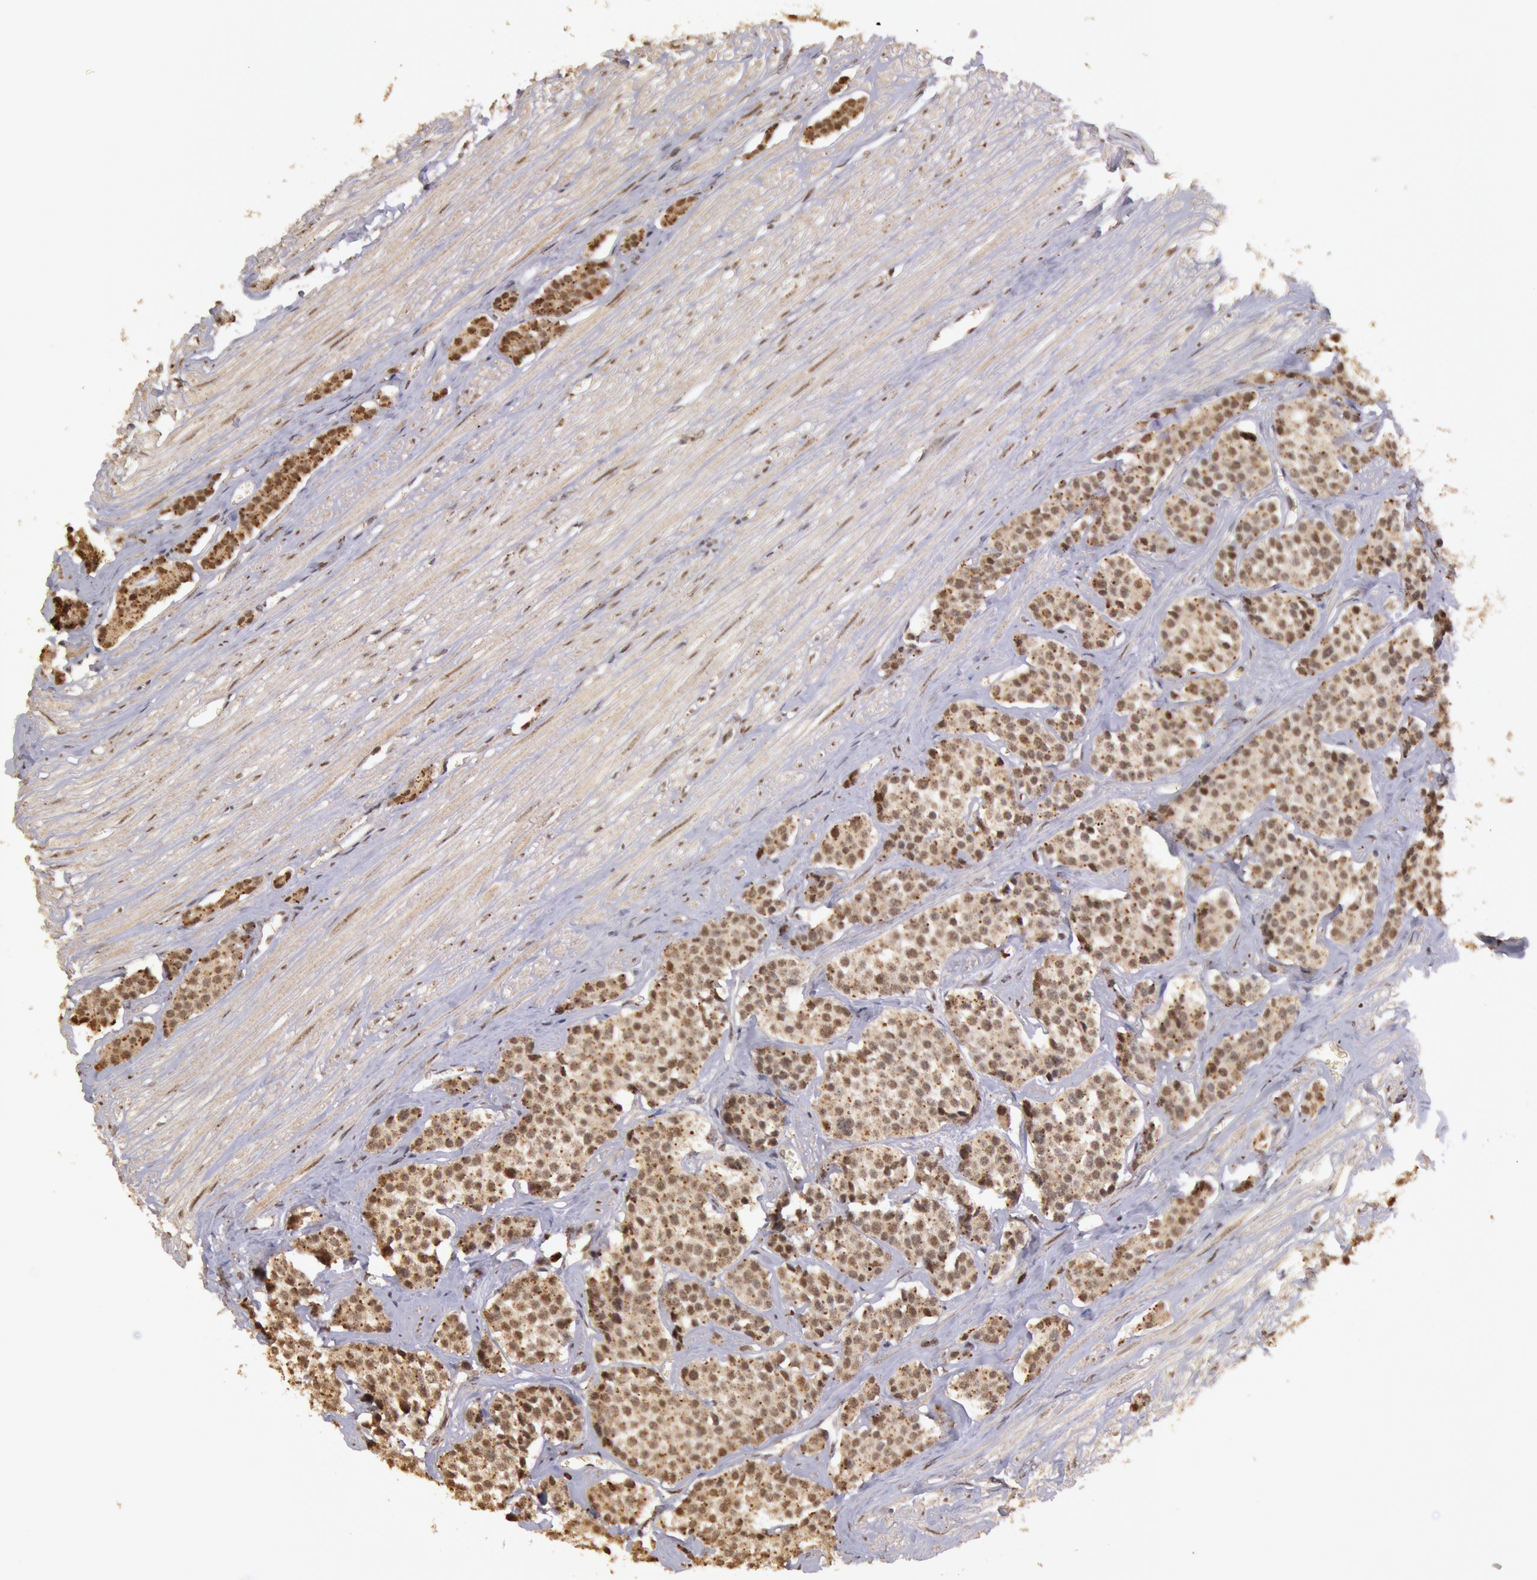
{"staining": {"intensity": "moderate", "quantity": ">75%", "location": "nuclear"}, "tissue": "carcinoid", "cell_type": "Tumor cells", "image_type": "cancer", "snomed": [{"axis": "morphology", "description": "Carcinoid, malignant, NOS"}, {"axis": "topography", "description": "Small intestine"}], "caption": "Moderate nuclear protein expression is present in about >75% of tumor cells in malignant carcinoid.", "gene": "LIG4", "patient": {"sex": "male", "age": 60}}